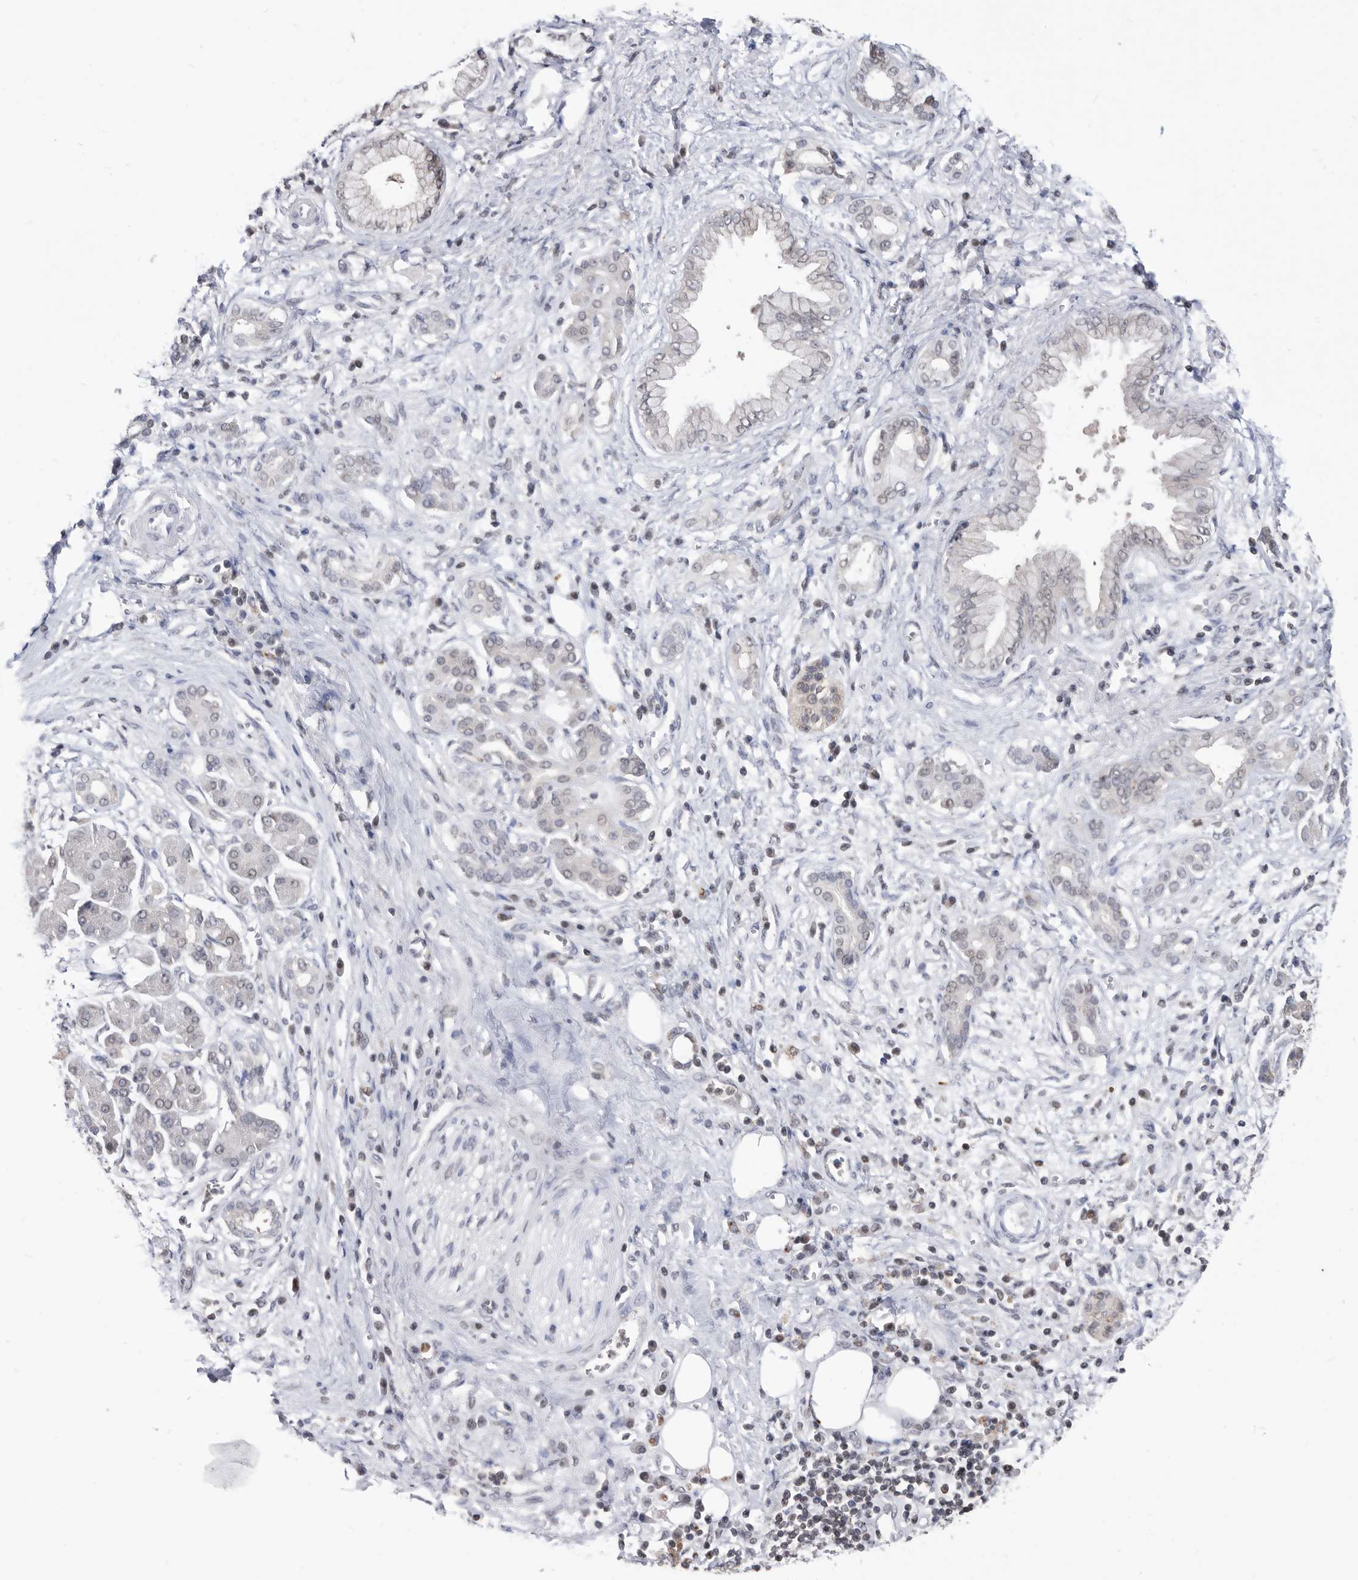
{"staining": {"intensity": "negative", "quantity": "none", "location": "none"}, "tissue": "pancreatic cancer", "cell_type": "Tumor cells", "image_type": "cancer", "snomed": [{"axis": "morphology", "description": "Adenocarcinoma, NOS"}, {"axis": "topography", "description": "Pancreas"}], "caption": "Protein analysis of pancreatic cancer reveals no significant positivity in tumor cells.", "gene": "TSTD1", "patient": {"sex": "male", "age": 78}}